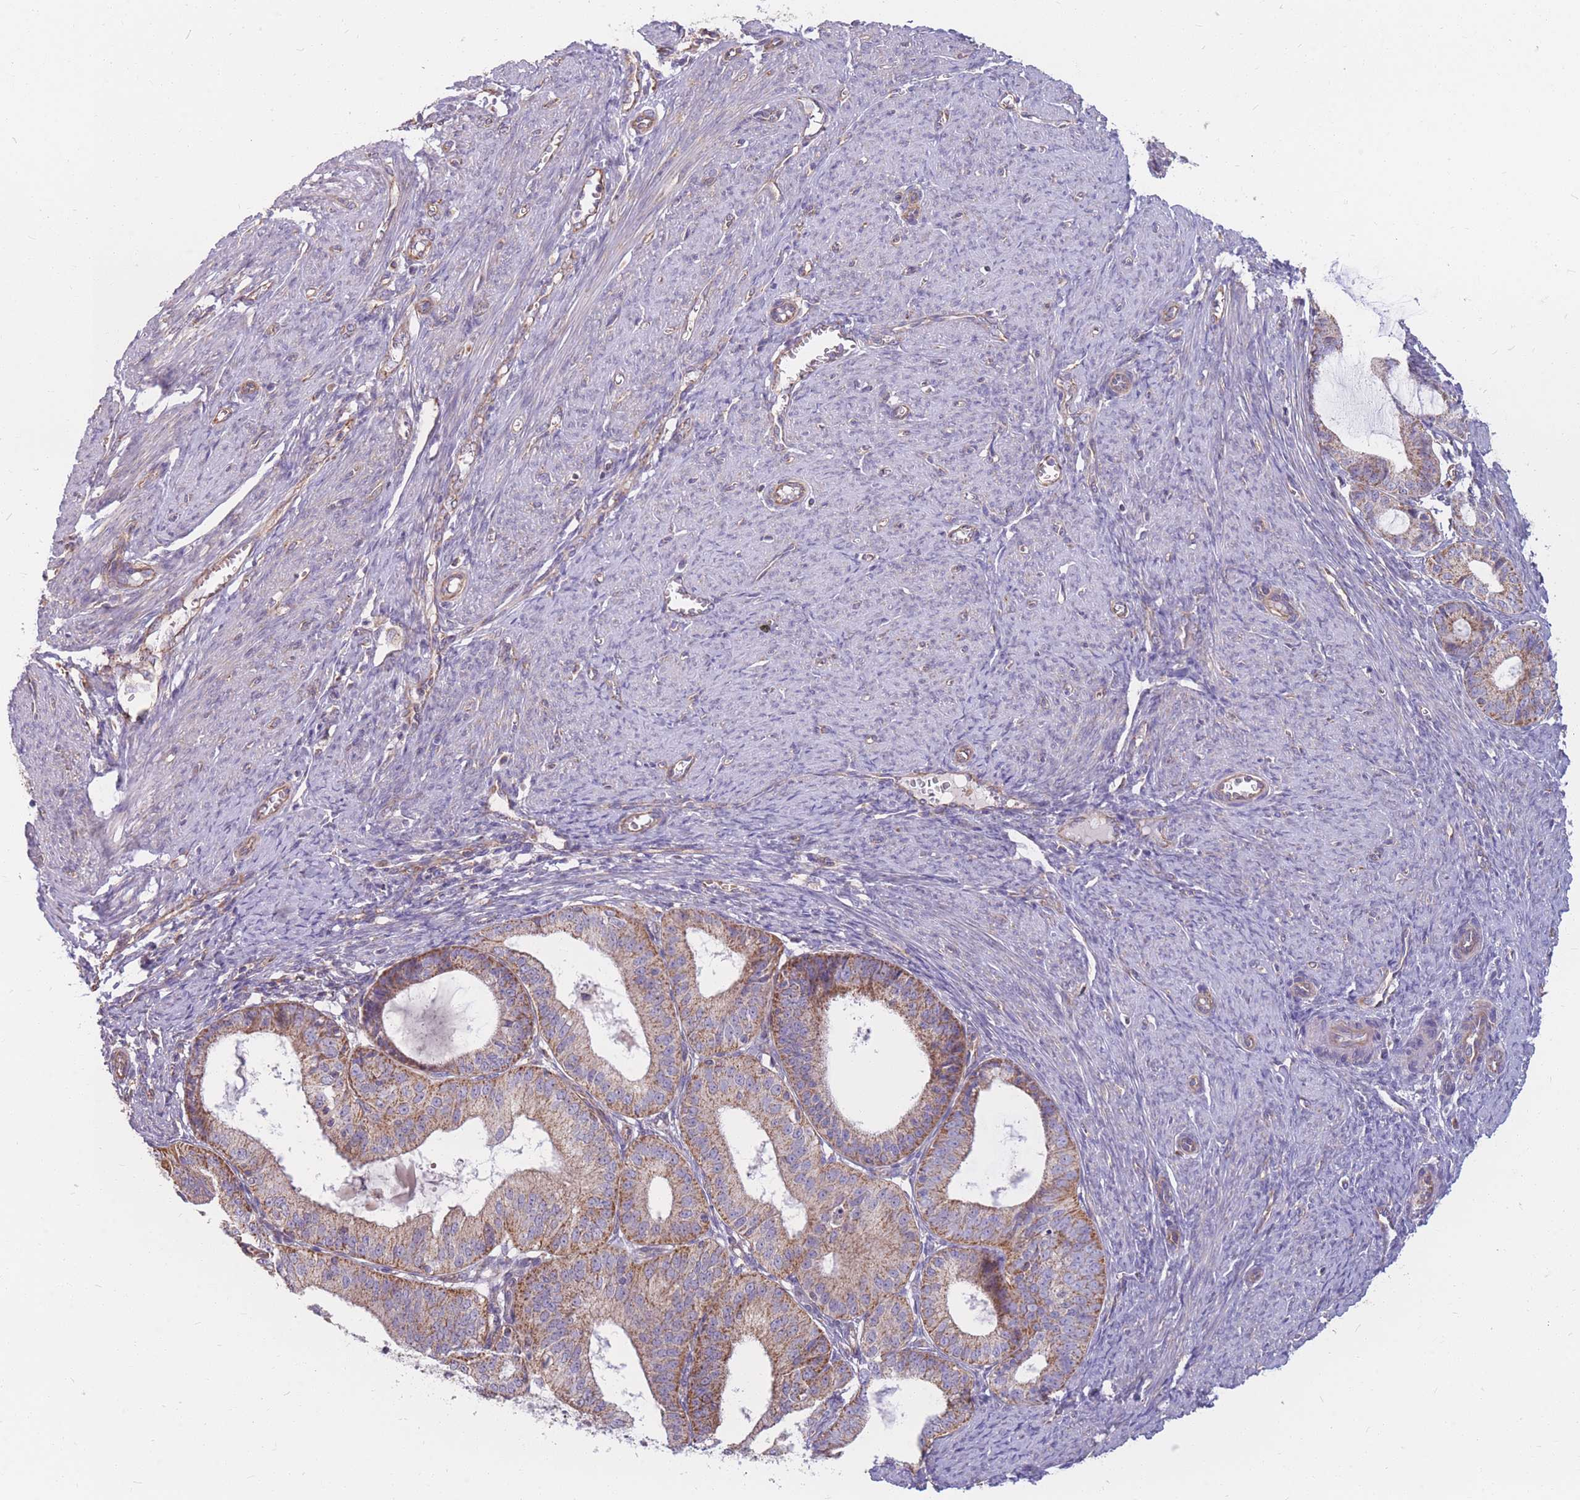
{"staining": {"intensity": "moderate", "quantity": ">75%", "location": "cytoplasmic/membranous"}, "tissue": "endometrial cancer", "cell_type": "Tumor cells", "image_type": "cancer", "snomed": [{"axis": "morphology", "description": "Adenocarcinoma, NOS"}, {"axis": "topography", "description": "Endometrium"}], "caption": "This image reveals immunohistochemistry (IHC) staining of human adenocarcinoma (endometrial), with medium moderate cytoplasmic/membranous positivity in approximately >75% of tumor cells.", "gene": "MRPS9", "patient": {"sex": "female", "age": 51}}